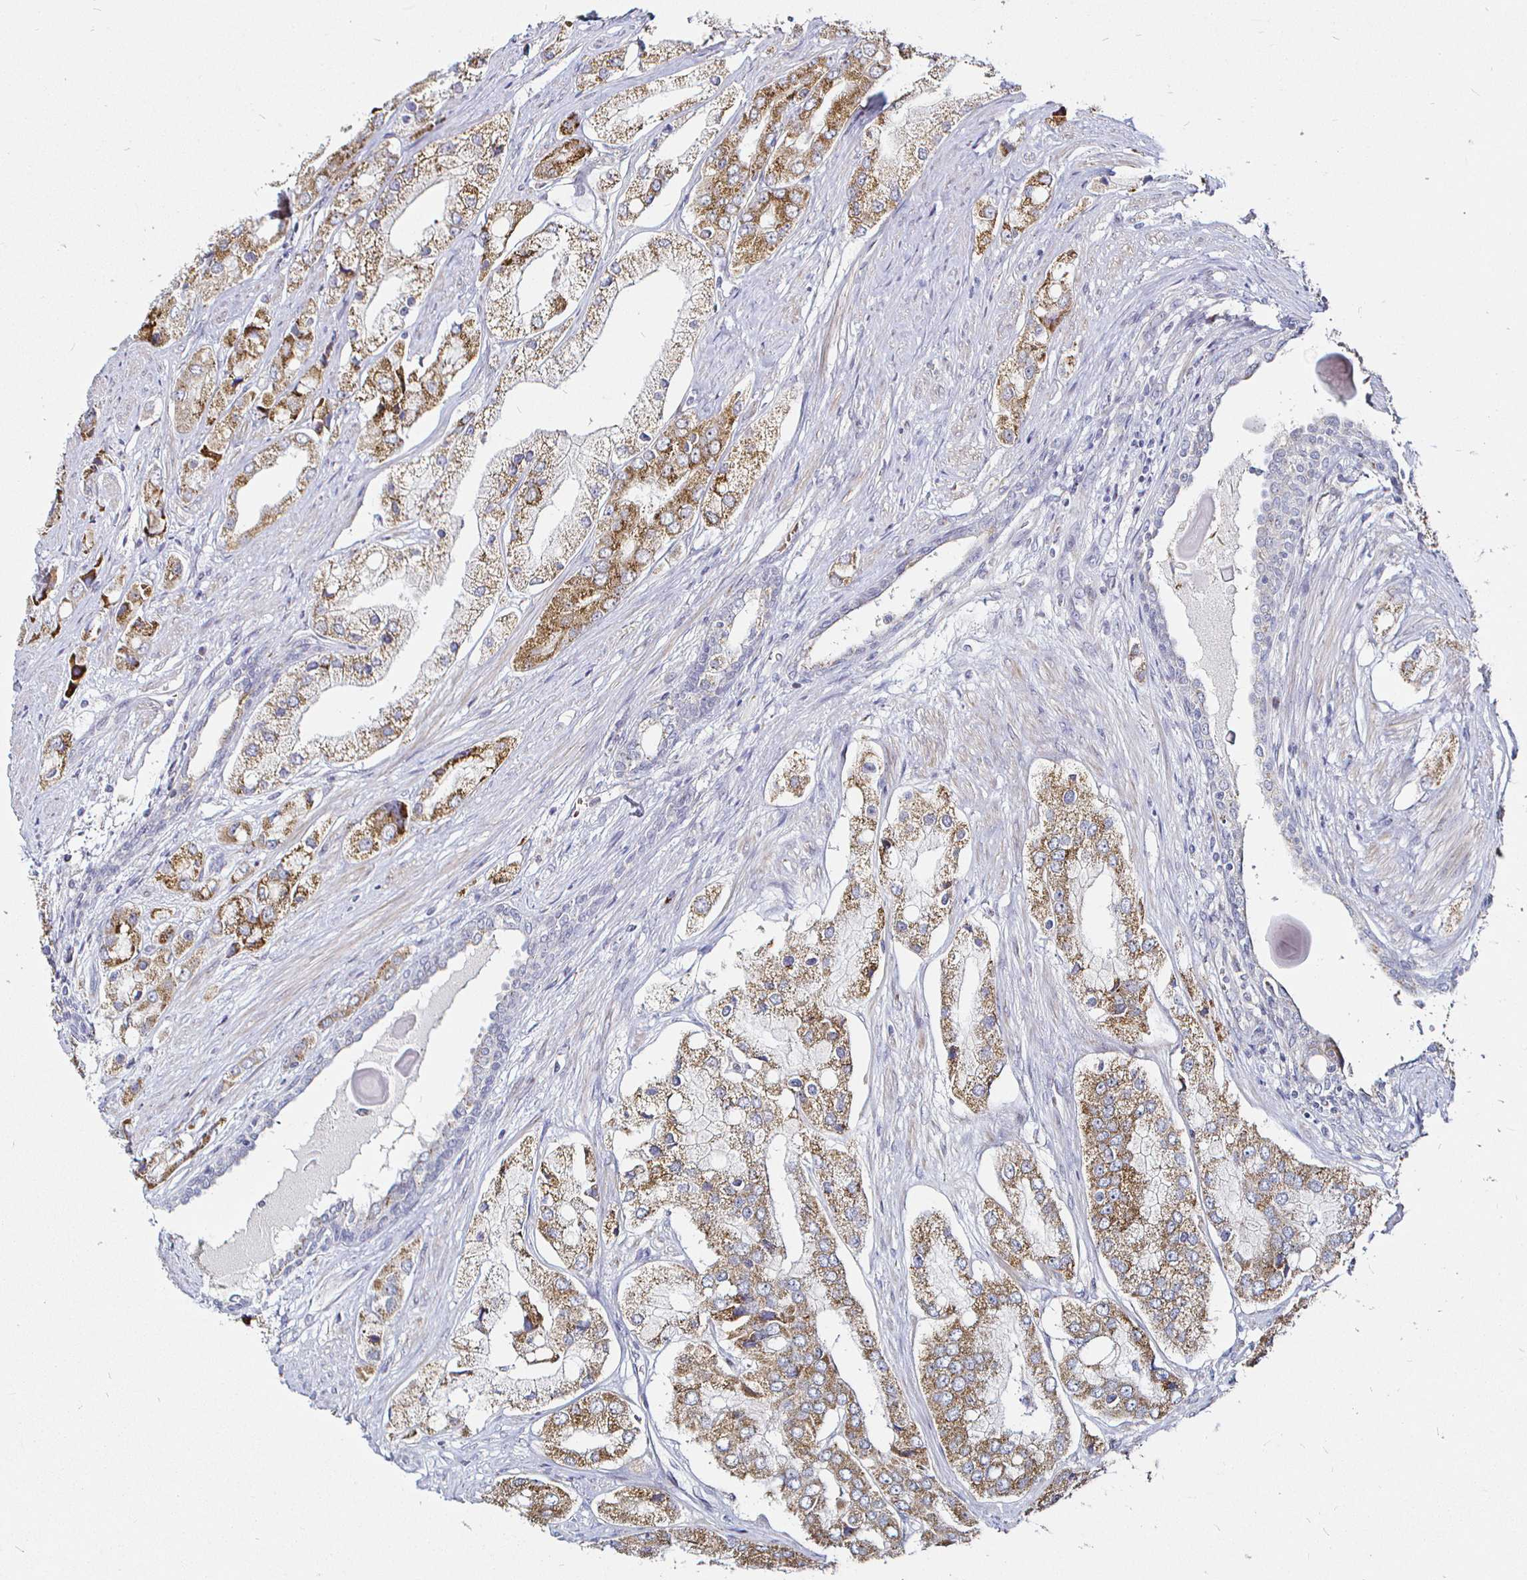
{"staining": {"intensity": "moderate", "quantity": ">75%", "location": "cytoplasmic/membranous"}, "tissue": "prostate cancer", "cell_type": "Tumor cells", "image_type": "cancer", "snomed": [{"axis": "morphology", "description": "Adenocarcinoma, Low grade"}, {"axis": "topography", "description": "Prostate"}], "caption": "Protein analysis of adenocarcinoma (low-grade) (prostate) tissue exhibits moderate cytoplasmic/membranous expression in about >75% of tumor cells.", "gene": "ATG3", "patient": {"sex": "male", "age": 69}}